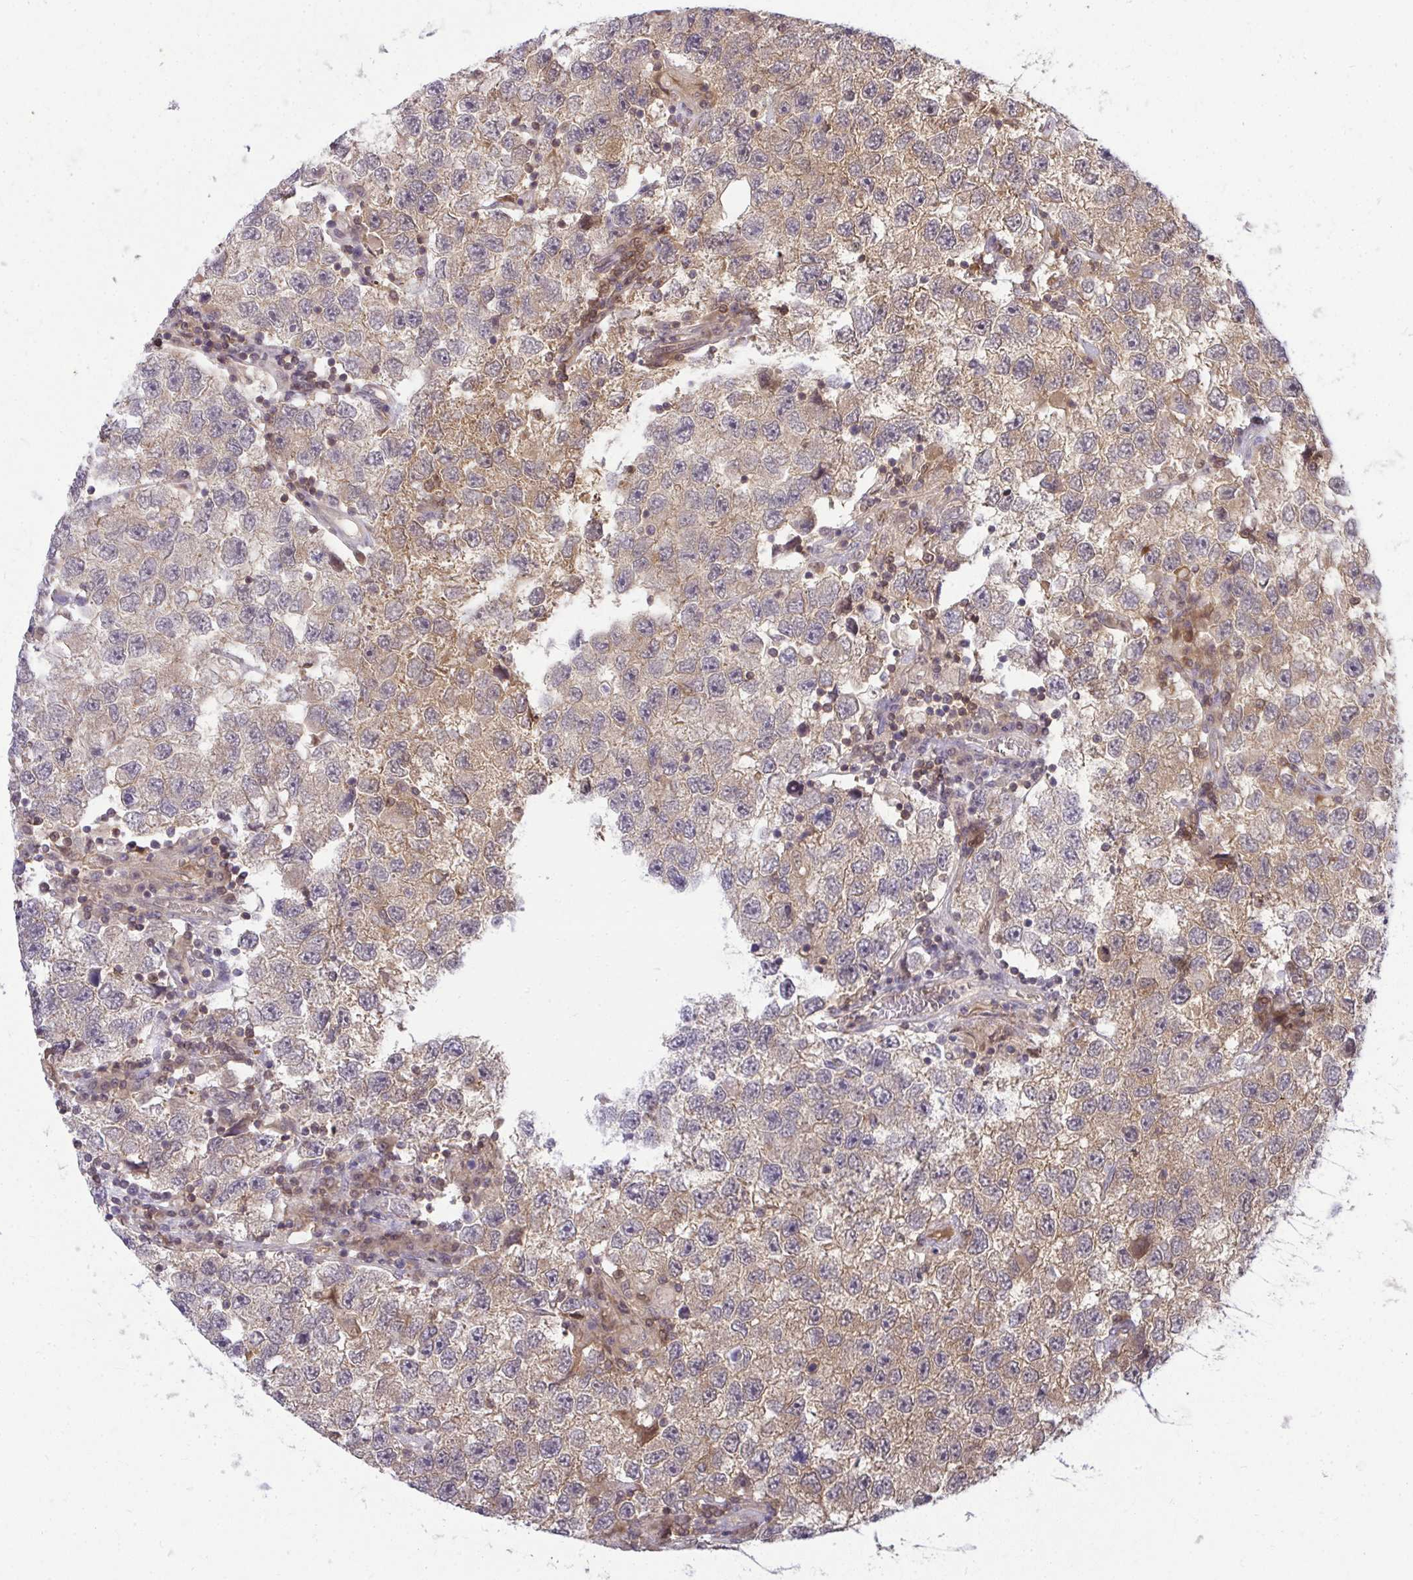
{"staining": {"intensity": "weak", "quantity": ">75%", "location": "cytoplasmic/membranous"}, "tissue": "testis cancer", "cell_type": "Tumor cells", "image_type": "cancer", "snomed": [{"axis": "morphology", "description": "Seminoma, NOS"}, {"axis": "topography", "description": "Testis"}], "caption": "There is low levels of weak cytoplasmic/membranous staining in tumor cells of testis cancer, as demonstrated by immunohistochemical staining (brown color).", "gene": "HDHD2", "patient": {"sex": "male", "age": 26}}